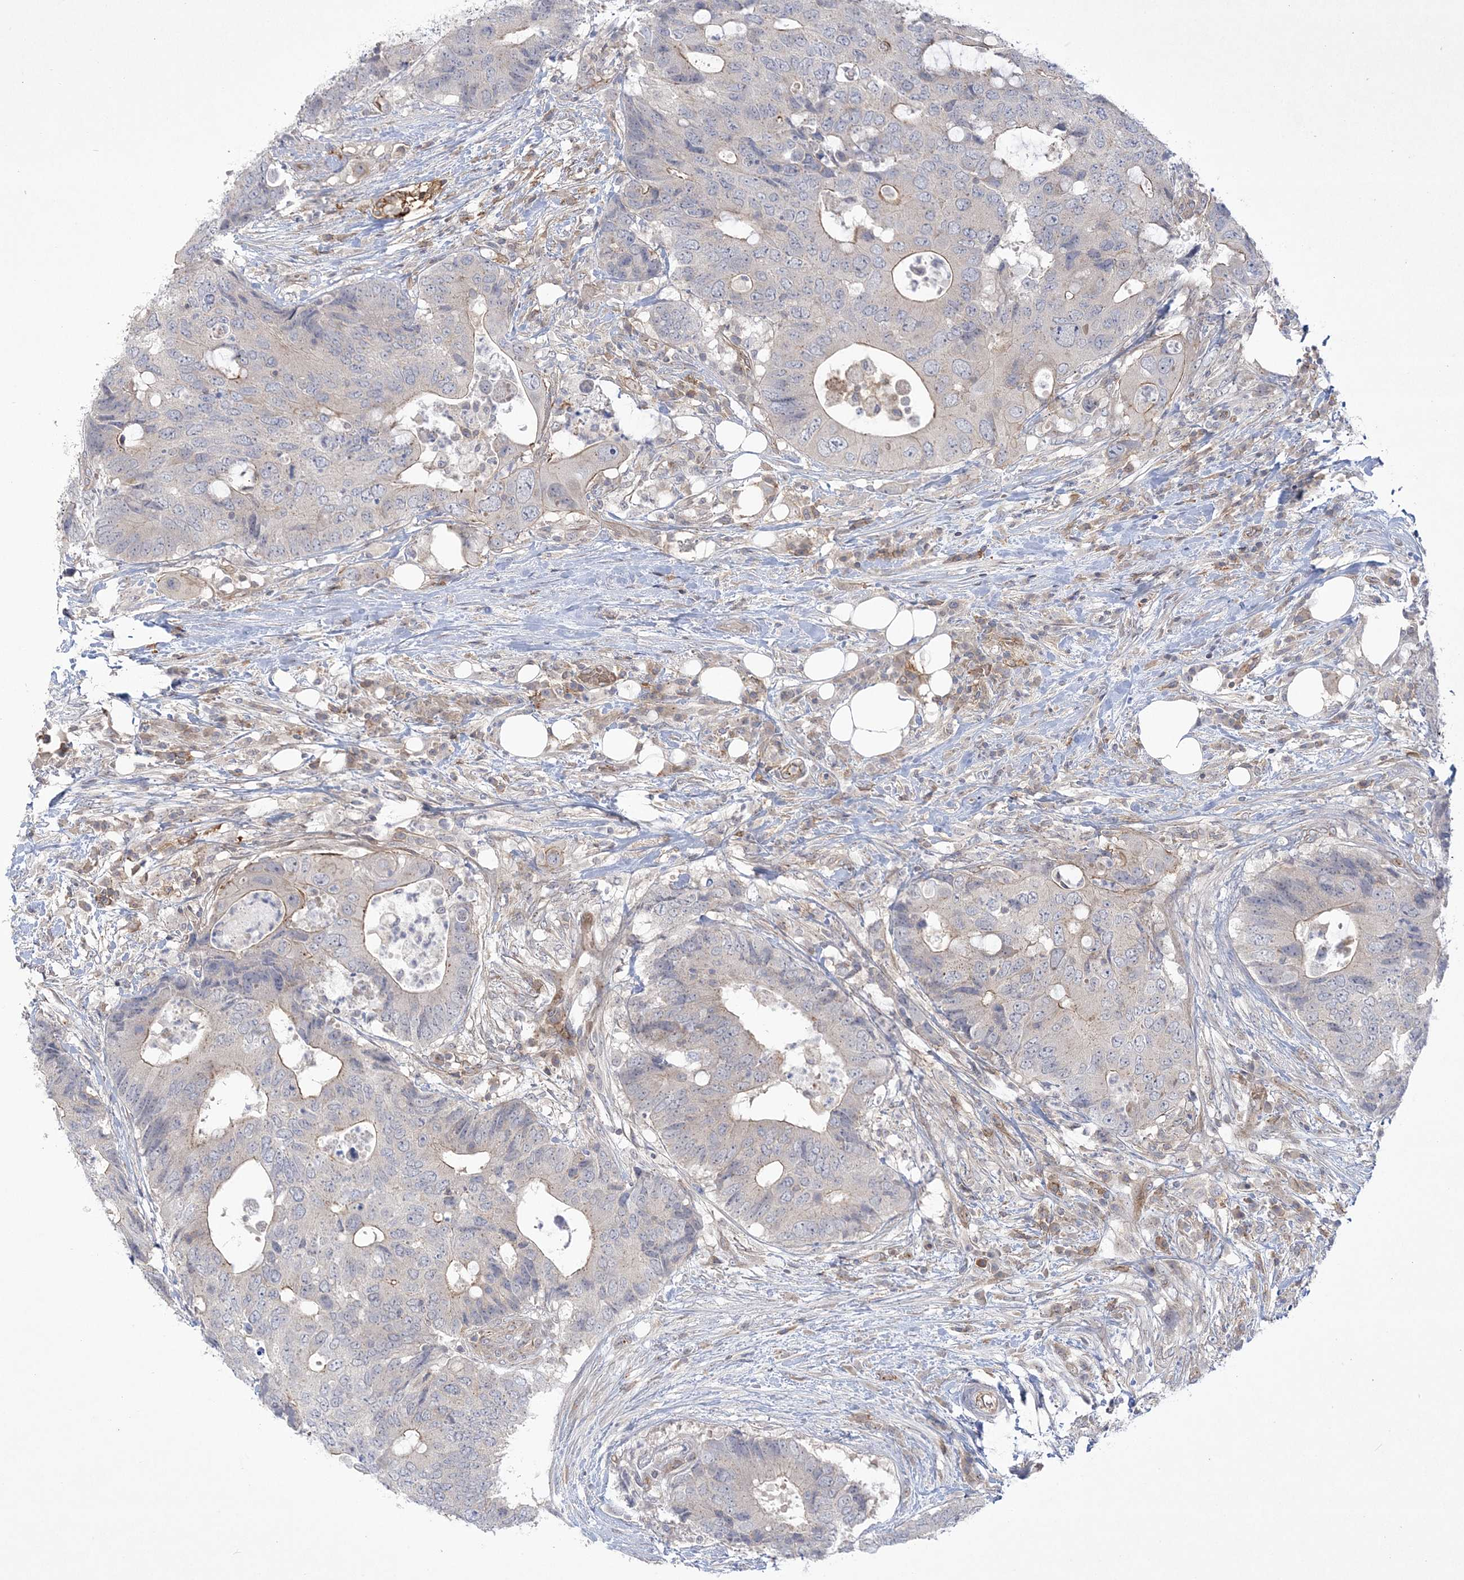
{"staining": {"intensity": "moderate", "quantity": "<25%", "location": "cytoplasmic/membranous"}, "tissue": "colorectal cancer", "cell_type": "Tumor cells", "image_type": "cancer", "snomed": [{"axis": "morphology", "description": "Adenocarcinoma, NOS"}, {"axis": "topography", "description": "Colon"}], "caption": "A brown stain highlights moderate cytoplasmic/membranous expression of a protein in colorectal cancer tumor cells.", "gene": "ADAMTS12", "patient": {"sex": "male", "age": 71}}